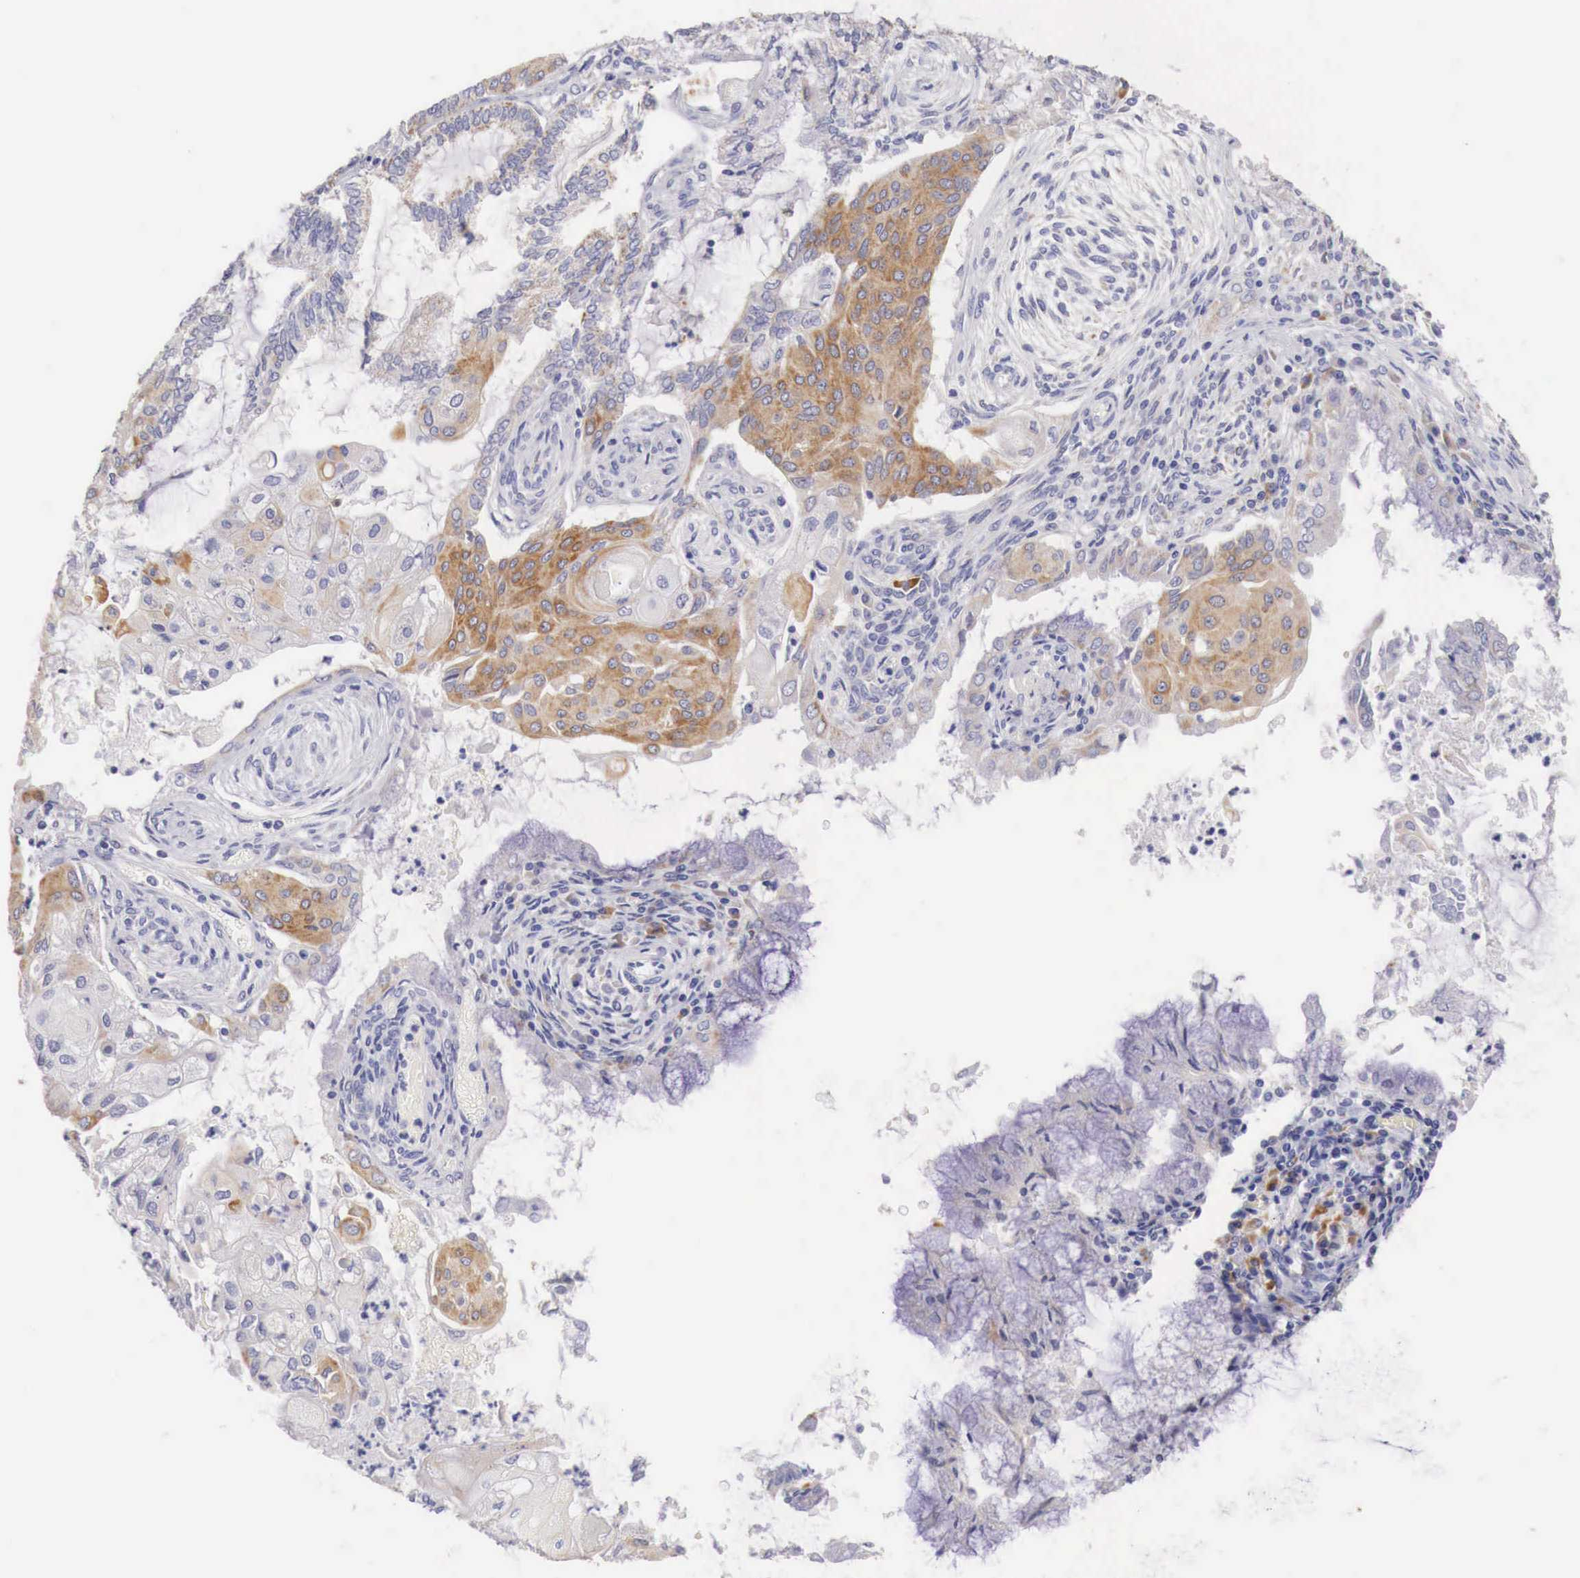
{"staining": {"intensity": "moderate", "quantity": ">75%", "location": "cytoplasmic/membranous"}, "tissue": "endometrial cancer", "cell_type": "Tumor cells", "image_type": "cancer", "snomed": [{"axis": "morphology", "description": "Adenocarcinoma, NOS"}, {"axis": "topography", "description": "Endometrium"}], "caption": "A histopathology image showing moderate cytoplasmic/membranous positivity in approximately >75% of tumor cells in adenocarcinoma (endometrial), as visualized by brown immunohistochemical staining.", "gene": "NREP", "patient": {"sex": "female", "age": 79}}